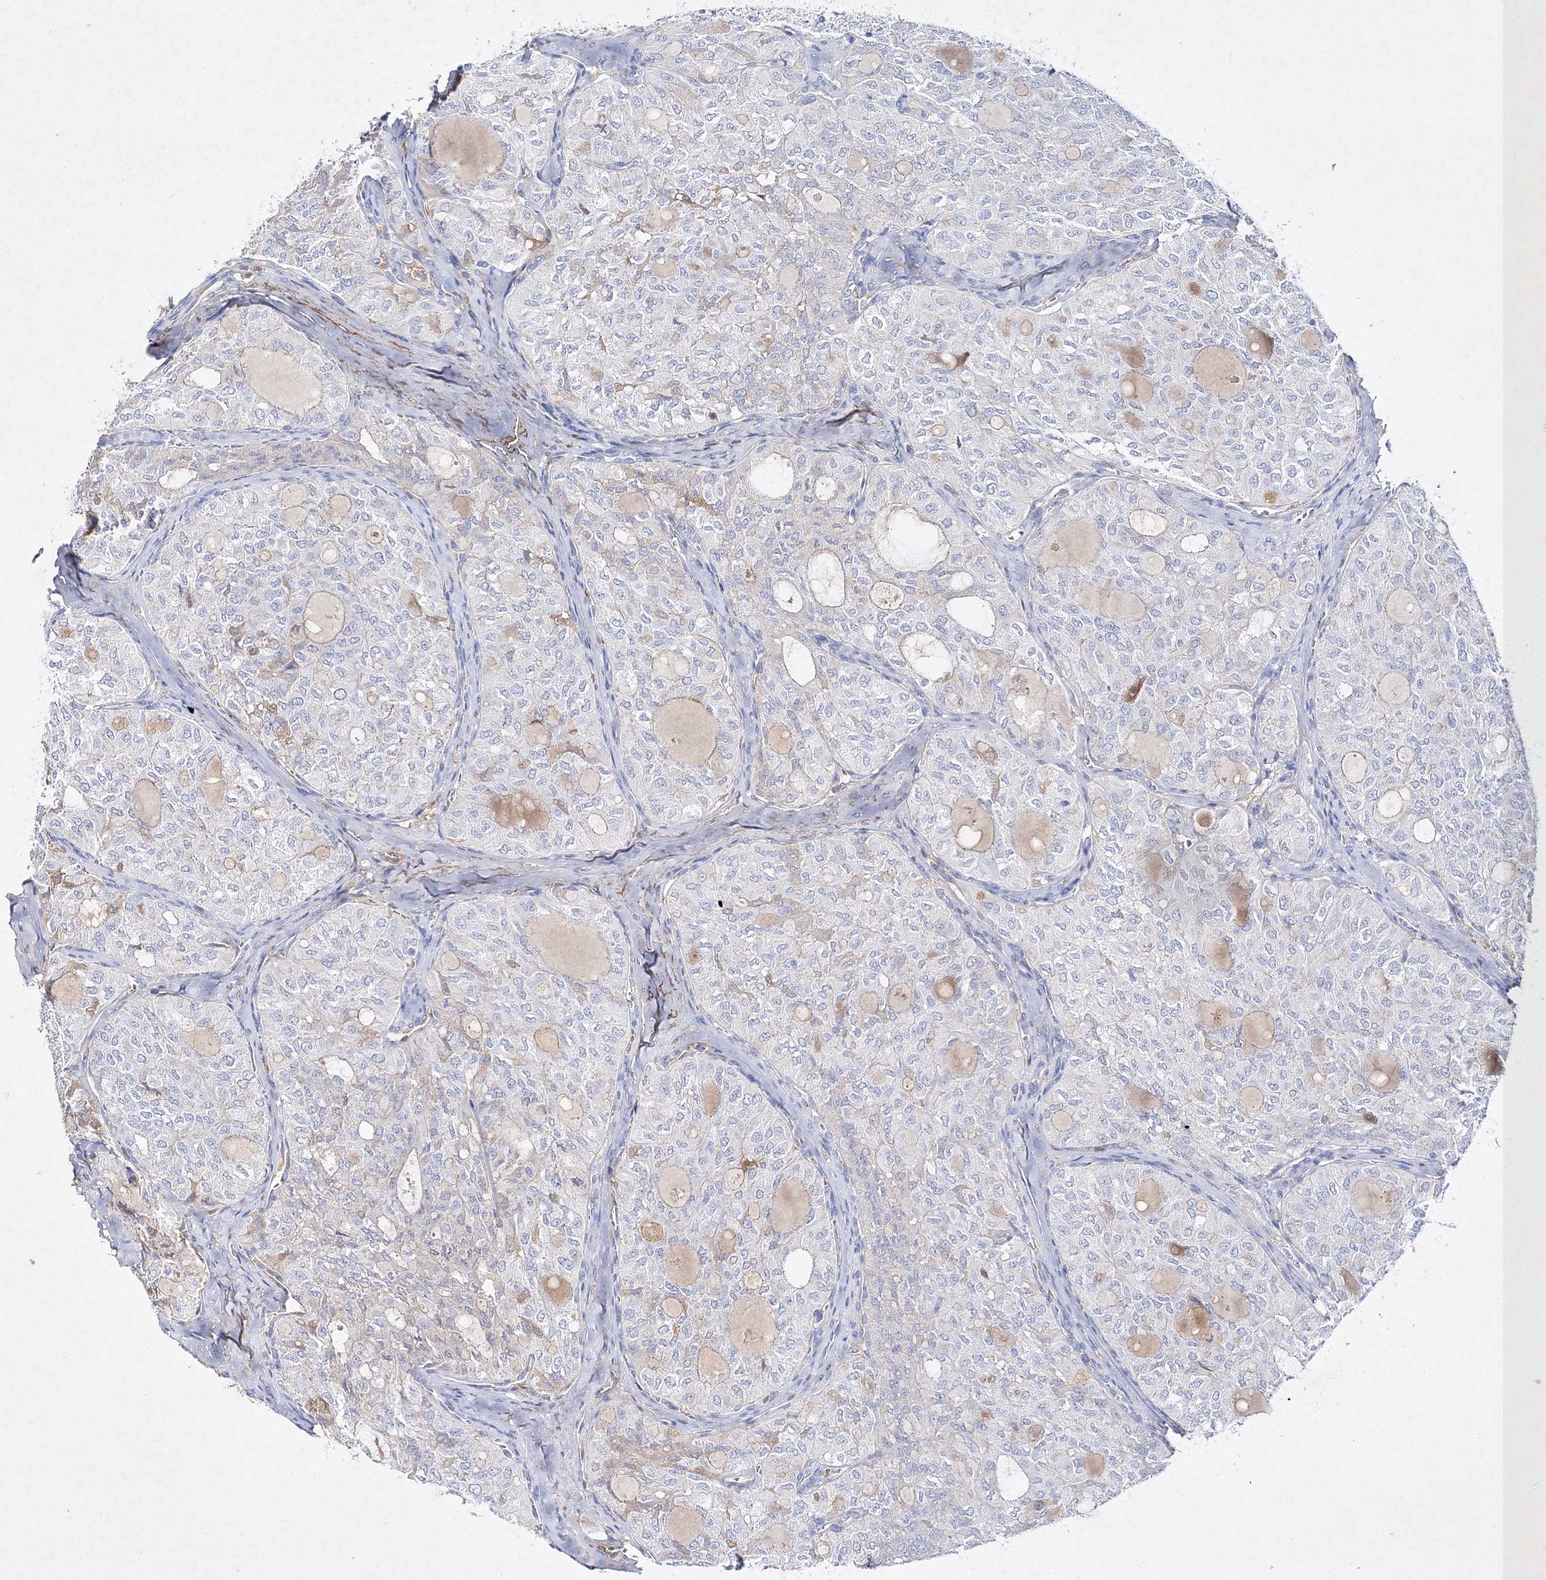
{"staining": {"intensity": "negative", "quantity": "none", "location": "none"}, "tissue": "thyroid cancer", "cell_type": "Tumor cells", "image_type": "cancer", "snomed": [{"axis": "morphology", "description": "Follicular adenoma carcinoma, NOS"}, {"axis": "topography", "description": "Thyroid gland"}], "caption": "A high-resolution micrograph shows immunohistochemistry staining of follicular adenoma carcinoma (thyroid), which reveals no significant staining in tumor cells. (DAB IHC, high magnification).", "gene": "RTN2", "patient": {"sex": "male", "age": 75}}